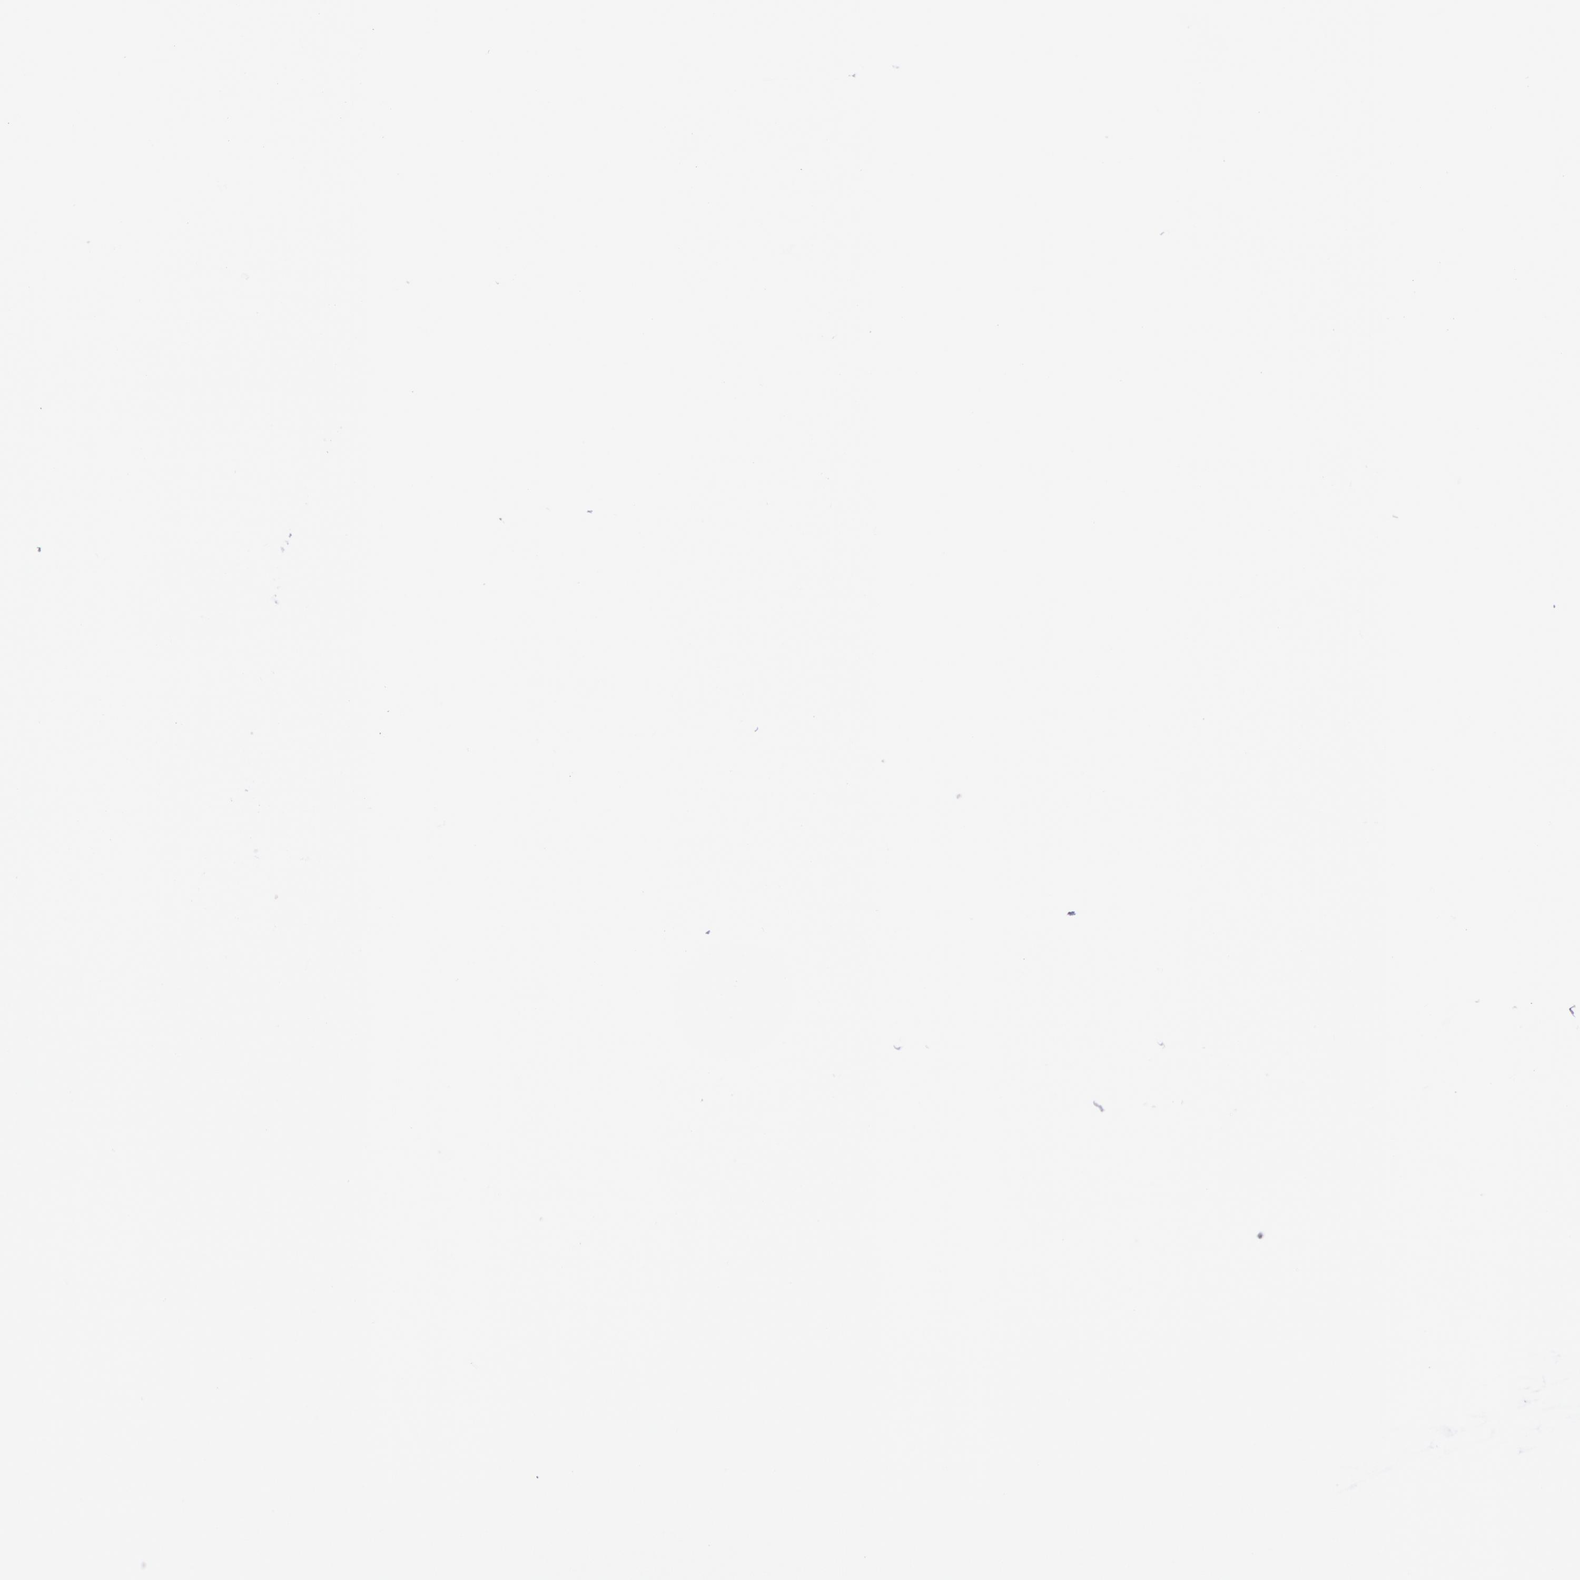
{"staining": {"intensity": "strong", "quantity": "<25%", "location": "cytoplasmic/membranous"}, "tissue": "rectum", "cell_type": "Glandular cells", "image_type": "normal", "snomed": [{"axis": "morphology", "description": "Normal tissue, NOS"}, {"axis": "topography", "description": "Rectum"}], "caption": "The image demonstrates immunohistochemical staining of normal rectum. There is strong cytoplasmic/membranous expression is present in about <25% of glandular cells.", "gene": "CIDEB", "patient": {"sex": "male", "age": 92}}